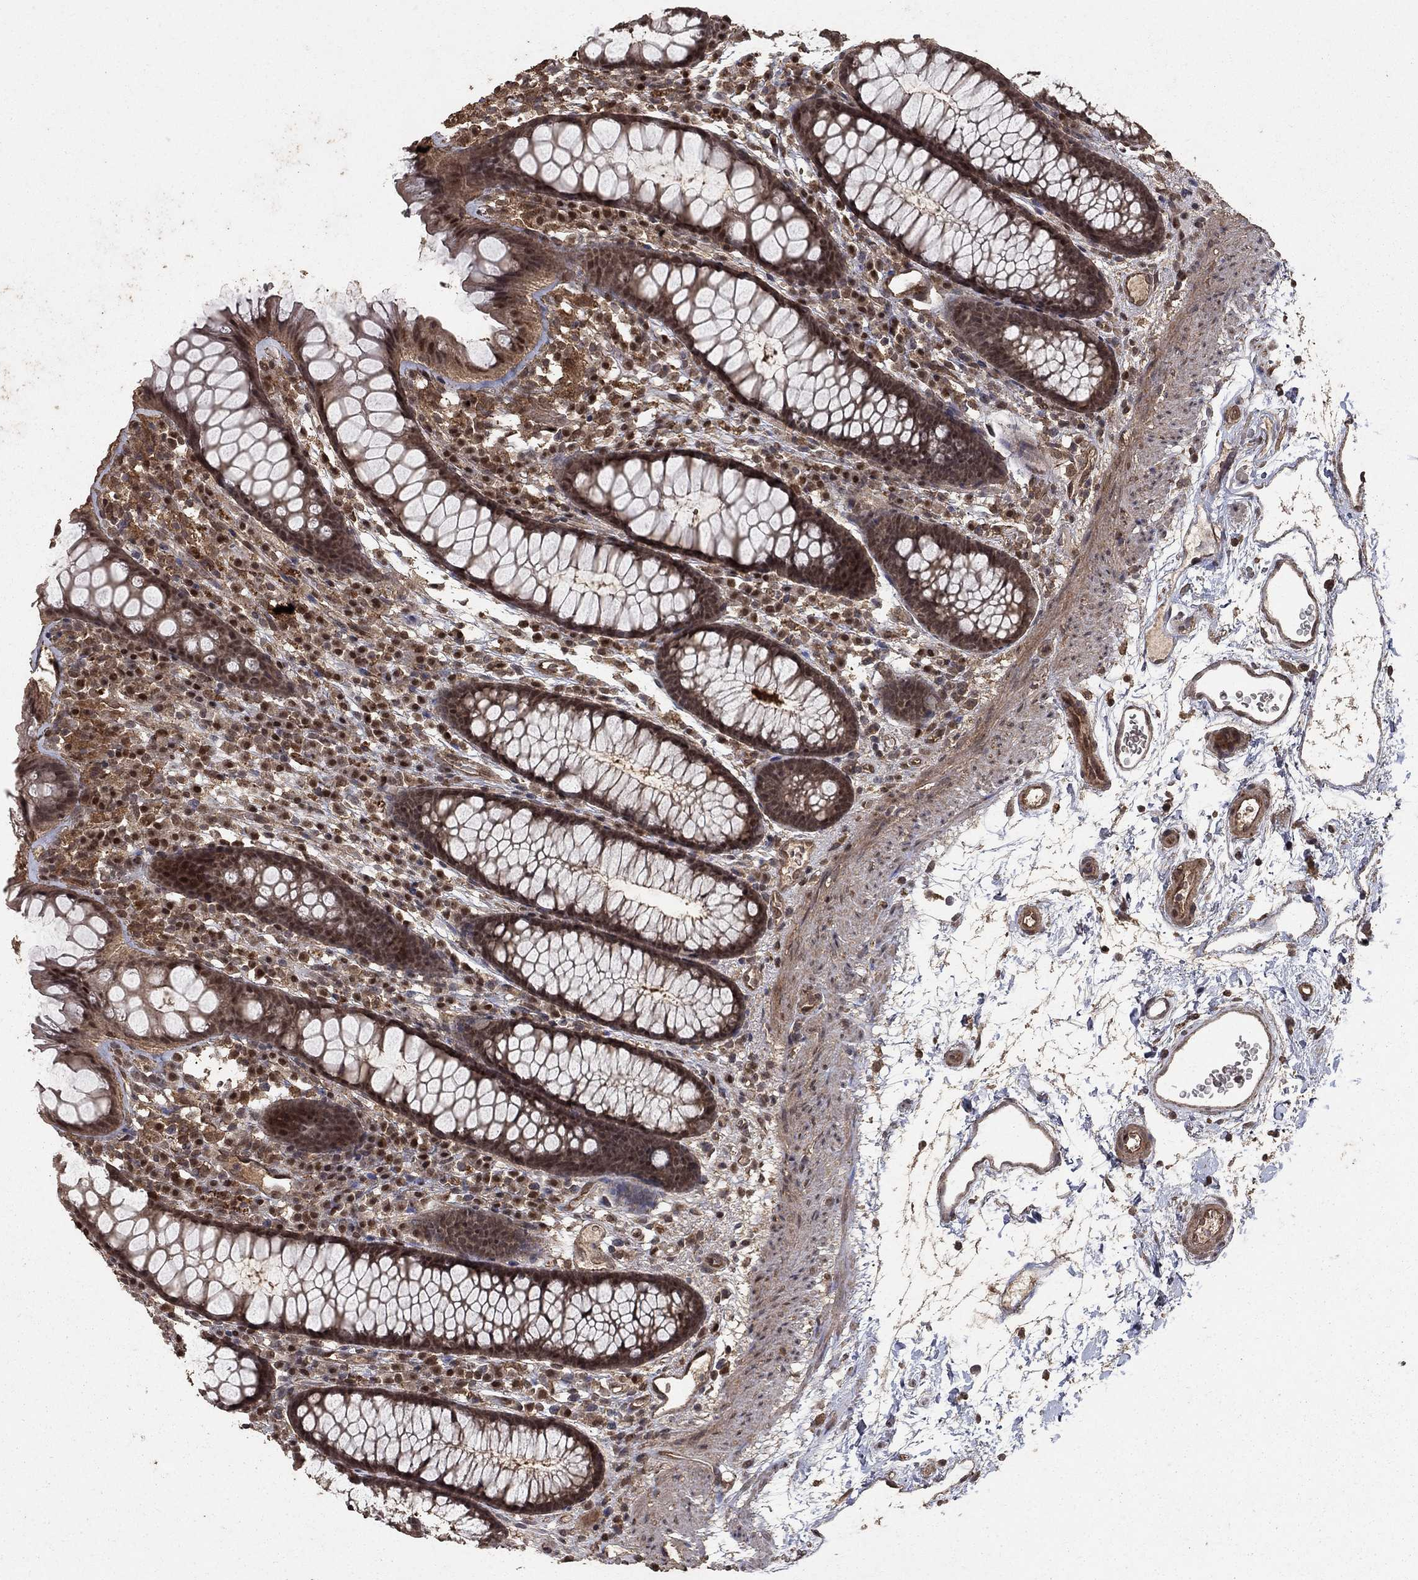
{"staining": {"intensity": "moderate", "quantity": ">75%", "location": "cytoplasmic/membranous"}, "tissue": "colon", "cell_type": "Endothelial cells", "image_type": "normal", "snomed": [{"axis": "morphology", "description": "Normal tissue, NOS"}, {"axis": "topography", "description": "Colon"}], "caption": "Brown immunohistochemical staining in normal human colon demonstrates moderate cytoplasmic/membranous expression in approximately >75% of endothelial cells. The protein is stained brown, and the nuclei are stained in blue (DAB (3,3'-diaminobenzidine) IHC with brightfield microscopy, high magnification).", "gene": "PRDM1", "patient": {"sex": "male", "age": 76}}